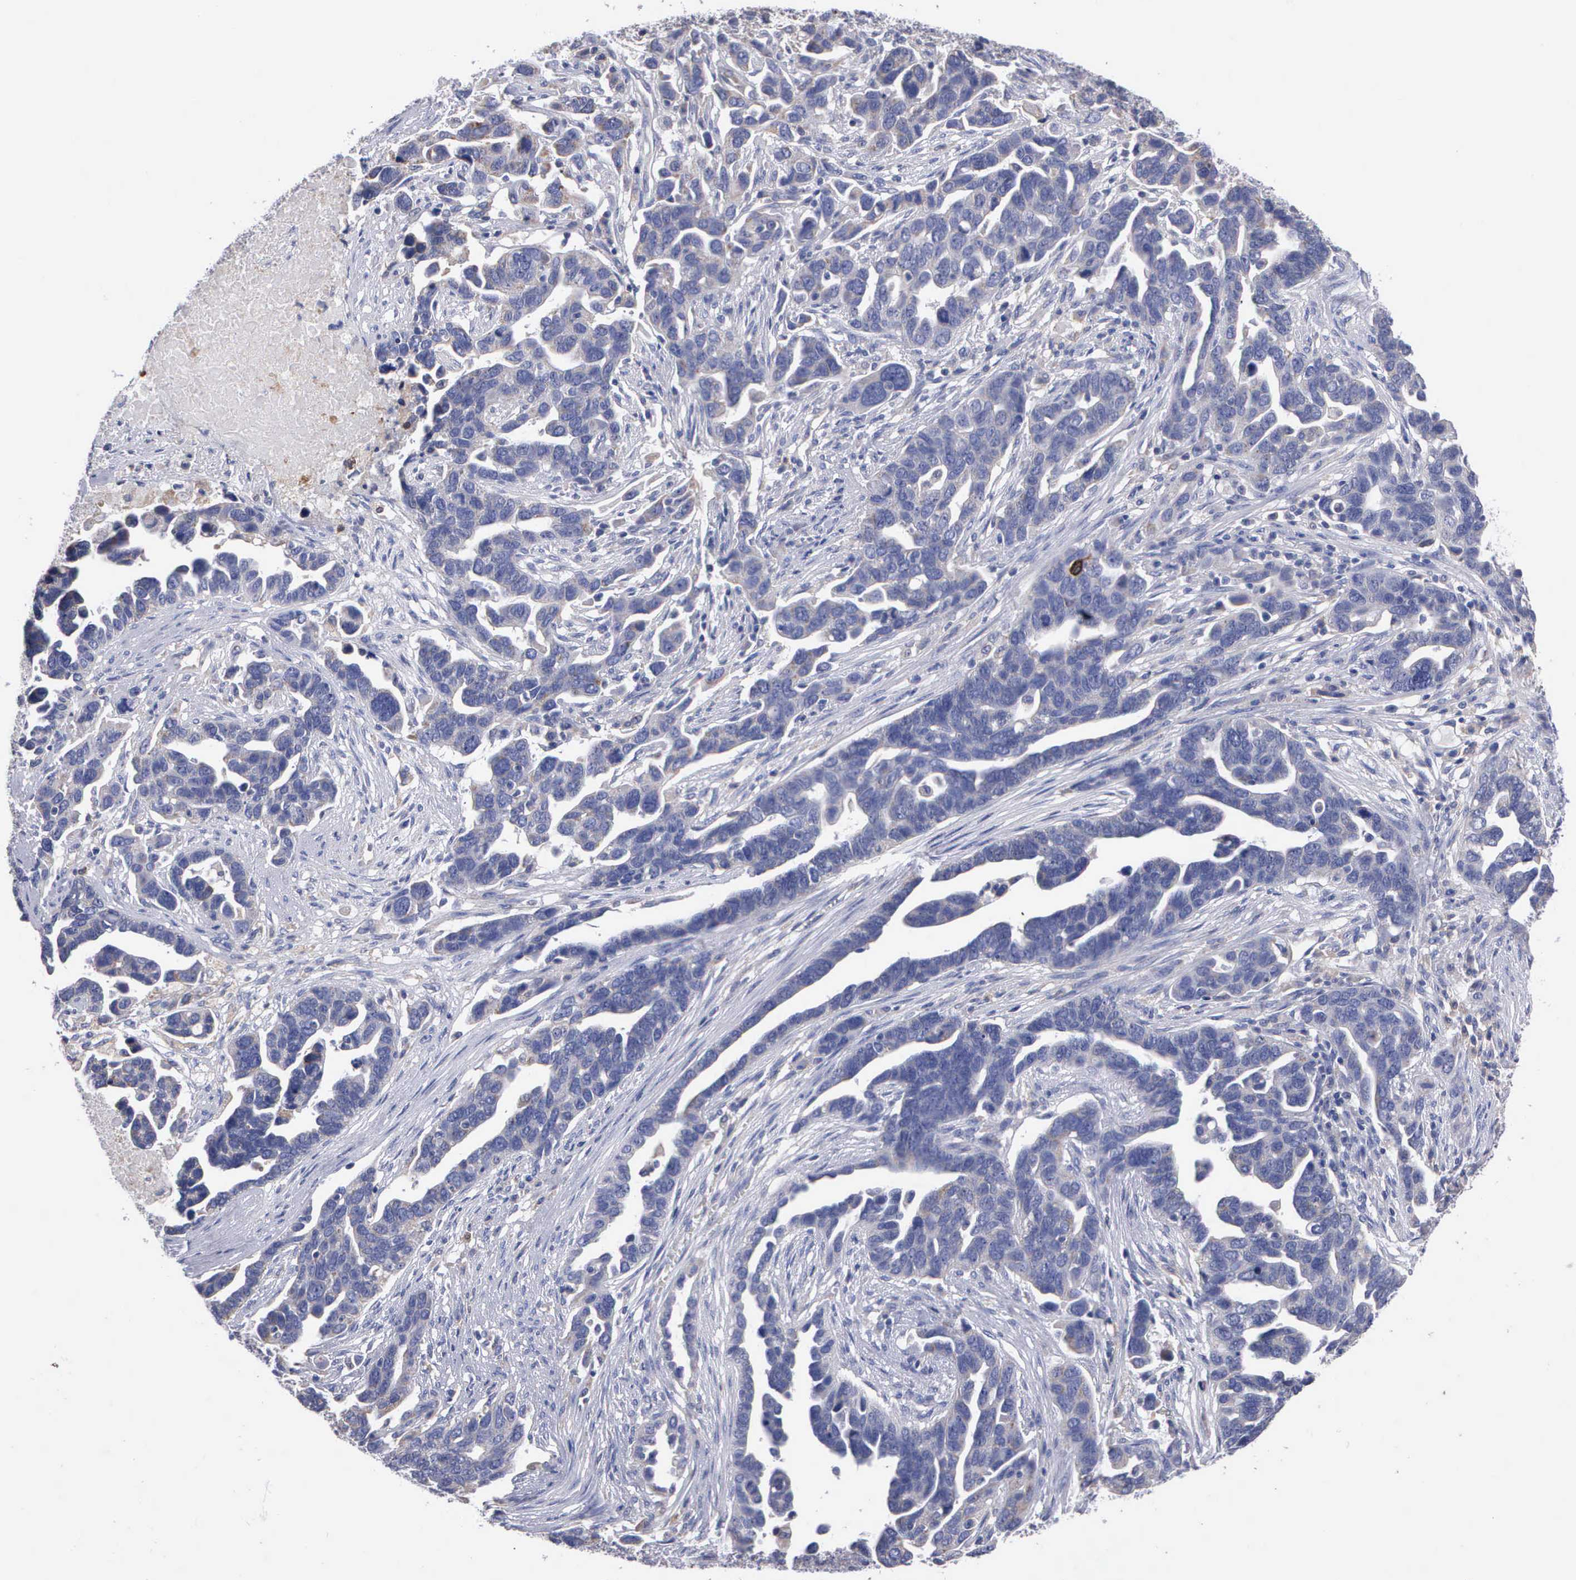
{"staining": {"intensity": "negative", "quantity": "none", "location": "none"}, "tissue": "ovarian cancer", "cell_type": "Tumor cells", "image_type": "cancer", "snomed": [{"axis": "morphology", "description": "Cystadenocarcinoma, serous, NOS"}, {"axis": "topography", "description": "Ovary"}], "caption": "Serous cystadenocarcinoma (ovarian) was stained to show a protein in brown. There is no significant staining in tumor cells. (DAB immunohistochemistry (IHC) with hematoxylin counter stain).", "gene": "PTGS2", "patient": {"sex": "female", "age": 54}}